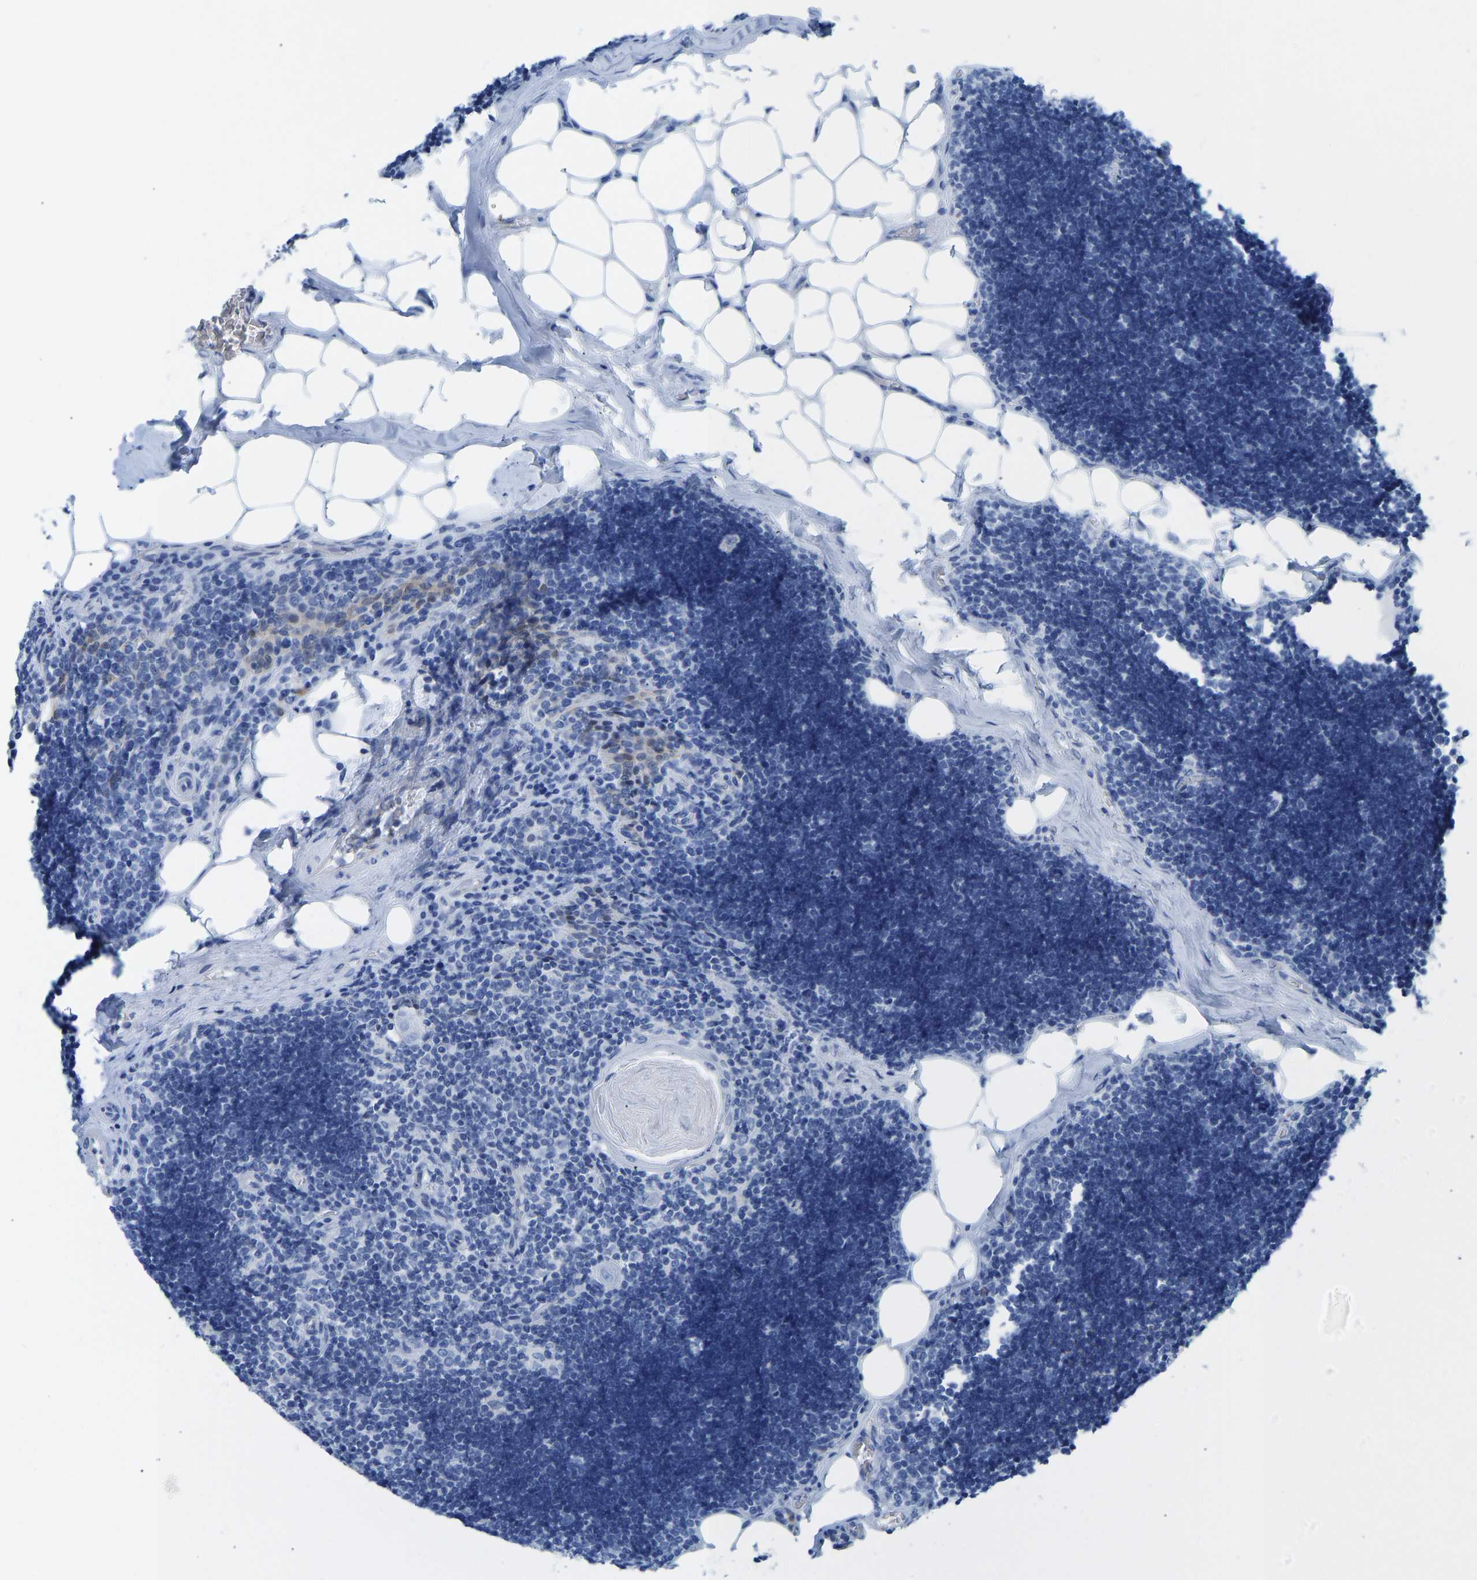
{"staining": {"intensity": "negative", "quantity": "none", "location": "none"}, "tissue": "lymph node", "cell_type": "Germinal center cells", "image_type": "normal", "snomed": [{"axis": "morphology", "description": "Normal tissue, NOS"}, {"axis": "topography", "description": "Lymph node"}], "caption": "Immunohistochemistry (IHC) micrograph of unremarkable lymph node: lymph node stained with DAB (3,3'-diaminobenzidine) reveals no significant protein staining in germinal center cells.", "gene": "NKAIN3", "patient": {"sex": "male", "age": 33}}